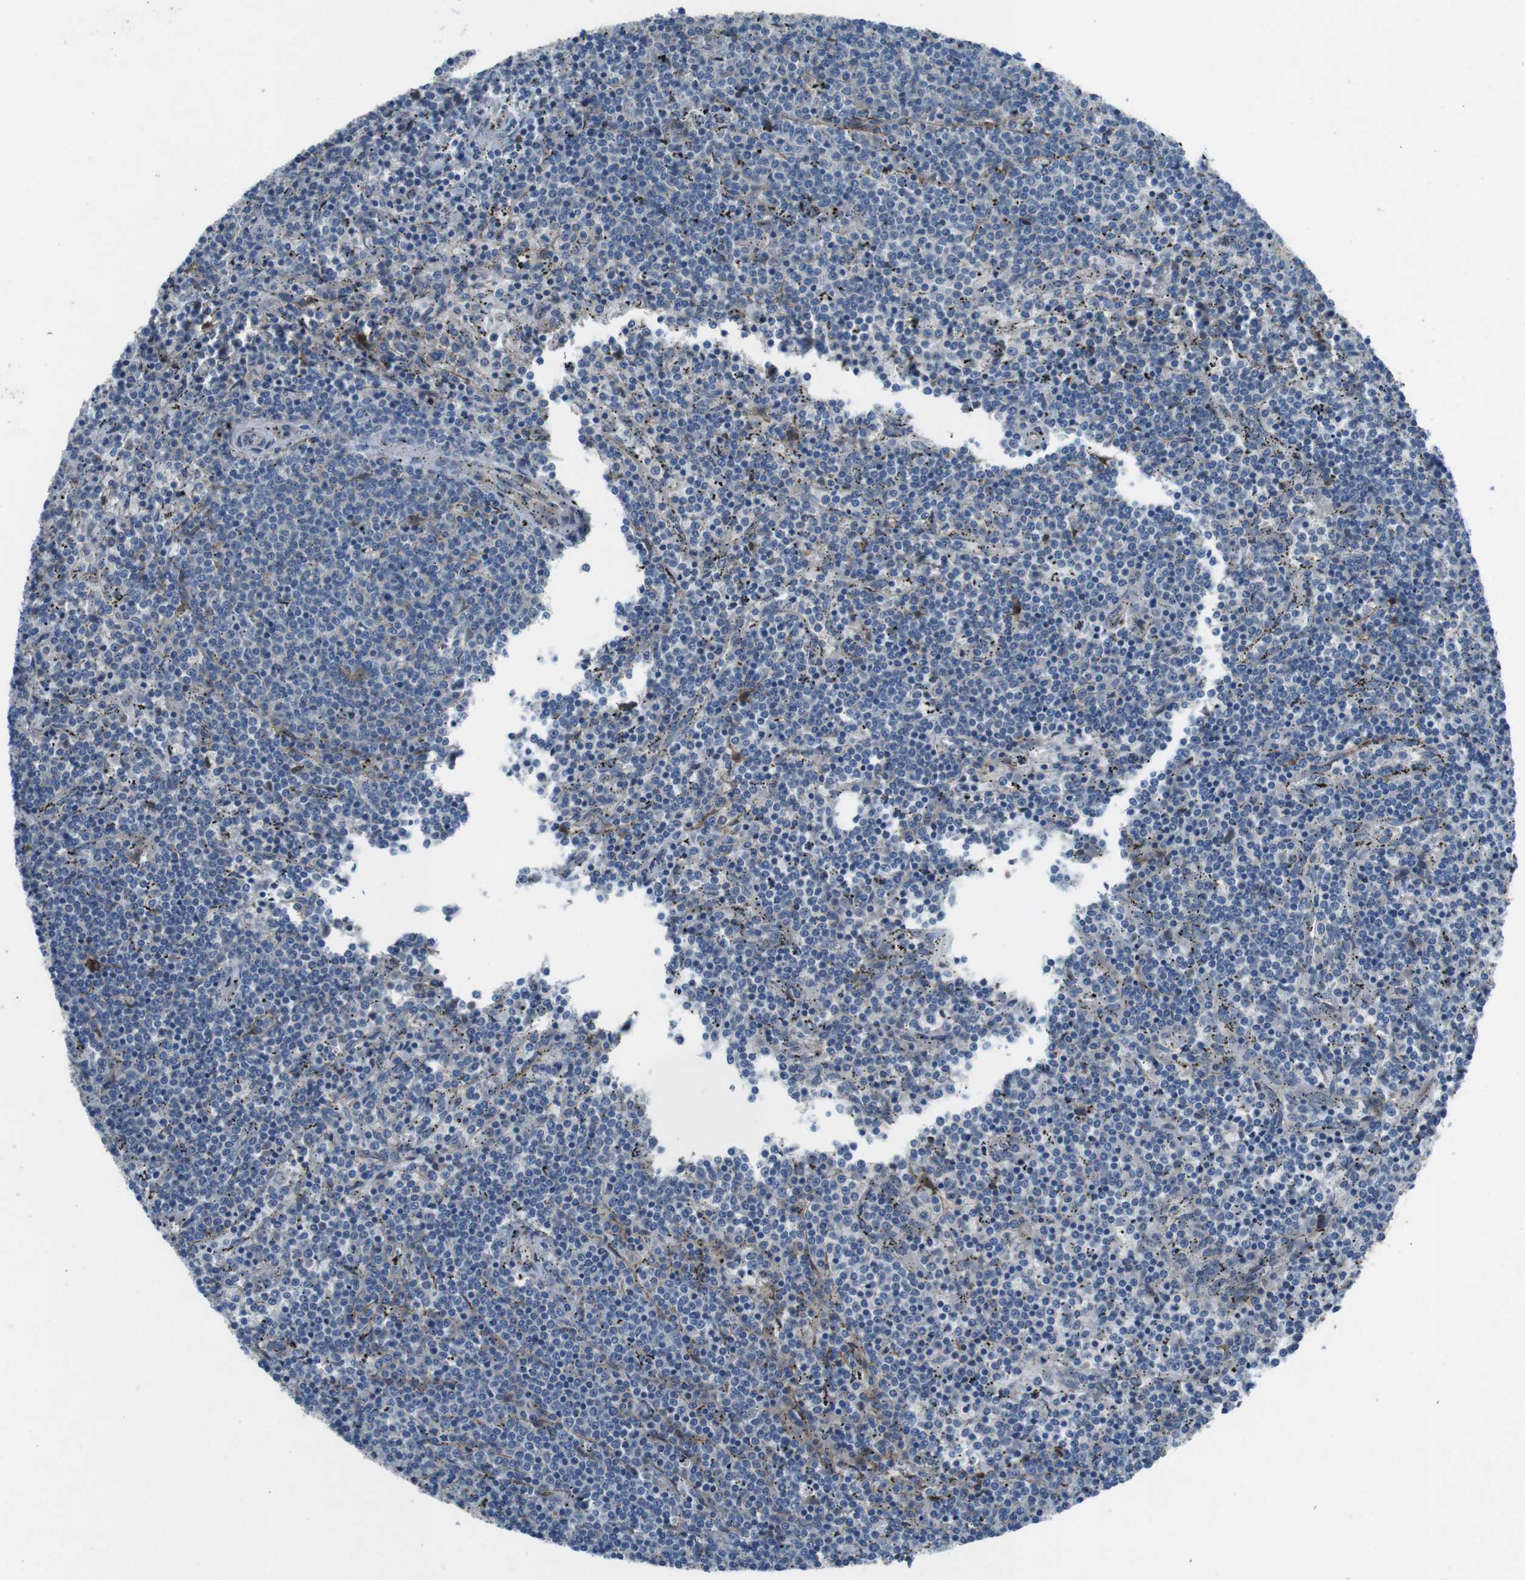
{"staining": {"intensity": "negative", "quantity": "none", "location": "none"}, "tissue": "lymphoma", "cell_type": "Tumor cells", "image_type": "cancer", "snomed": [{"axis": "morphology", "description": "Malignant lymphoma, non-Hodgkin's type, Low grade"}, {"axis": "topography", "description": "Spleen"}], "caption": "IHC of lymphoma reveals no positivity in tumor cells.", "gene": "ANK2", "patient": {"sex": "female", "age": 50}}